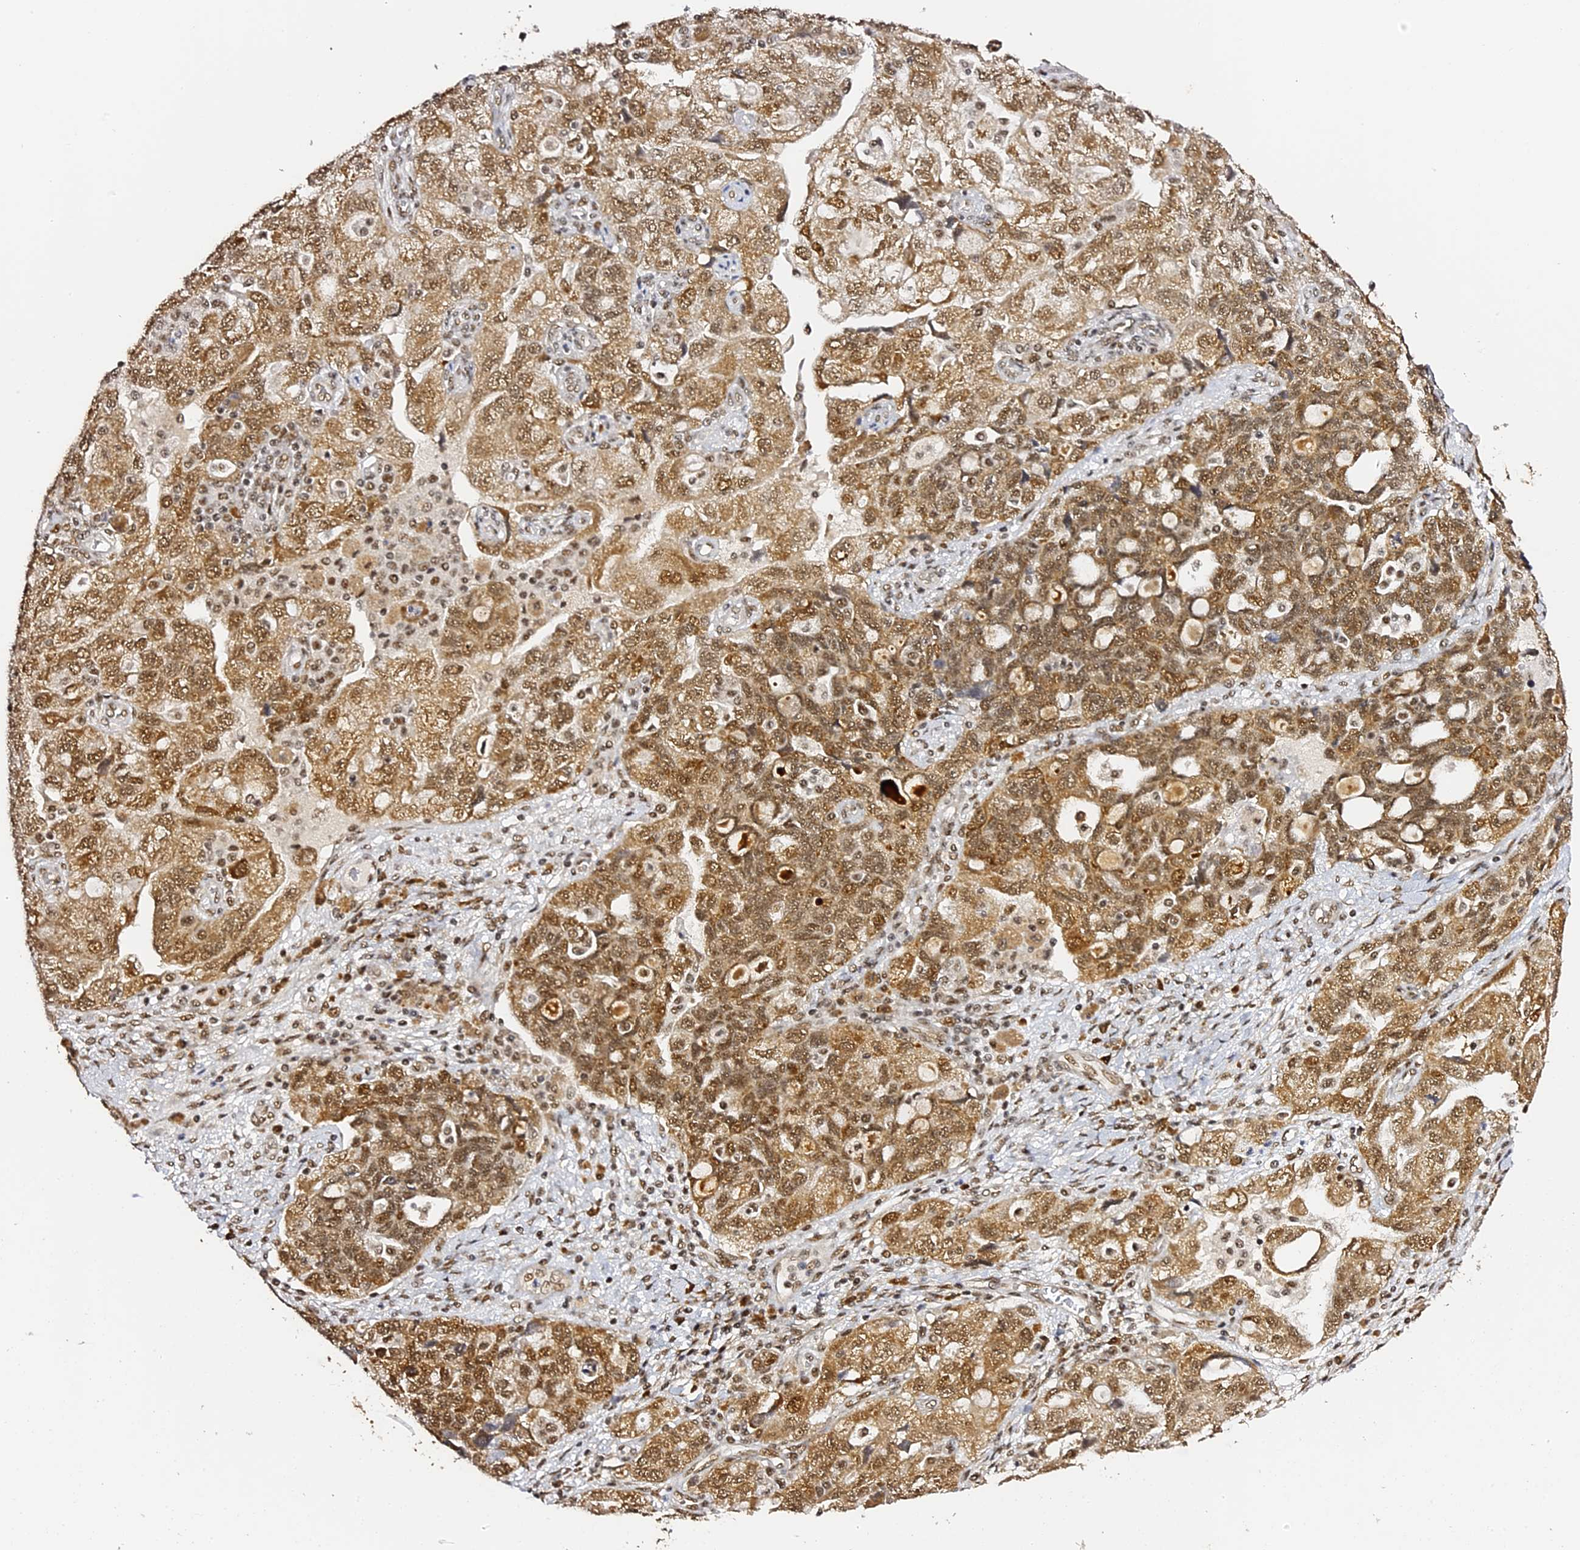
{"staining": {"intensity": "moderate", "quantity": ">75%", "location": "cytoplasmic/membranous,nuclear"}, "tissue": "ovarian cancer", "cell_type": "Tumor cells", "image_type": "cancer", "snomed": [{"axis": "morphology", "description": "Carcinoma, endometroid"}, {"axis": "topography", "description": "Ovary"}], "caption": "DAB immunohistochemical staining of ovarian cancer (endometroid carcinoma) exhibits moderate cytoplasmic/membranous and nuclear protein positivity in about >75% of tumor cells.", "gene": "MCRS1", "patient": {"sex": "female", "age": 51}}